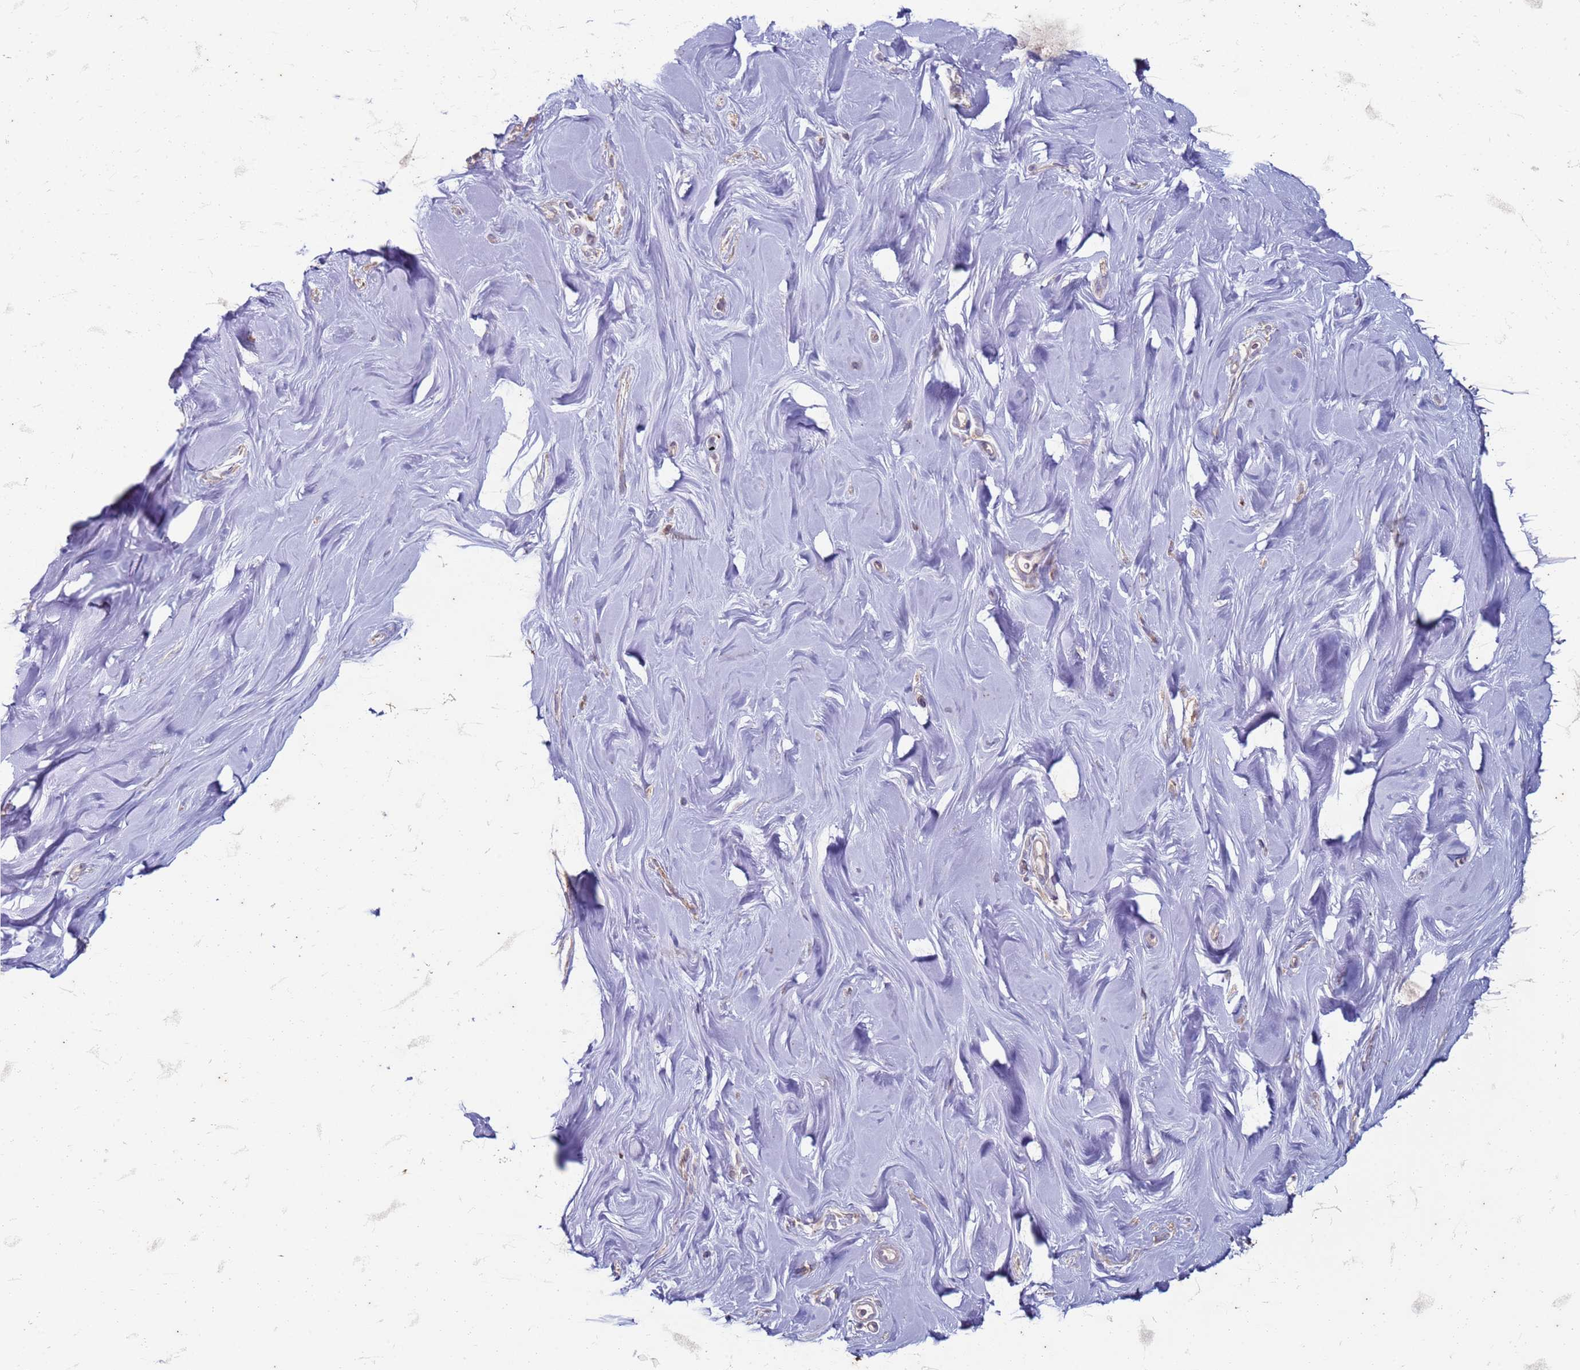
{"staining": {"intensity": "negative", "quantity": "none", "location": "none"}, "tissue": "adipose tissue", "cell_type": "Adipocytes", "image_type": "normal", "snomed": [{"axis": "morphology", "description": "Normal tissue, NOS"}, {"axis": "topography", "description": "Breast"}], "caption": "Adipose tissue stained for a protein using IHC shows no staining adipocytes.", "gene": "SUCO", "patient": {"sex": "female", "age": 26}}